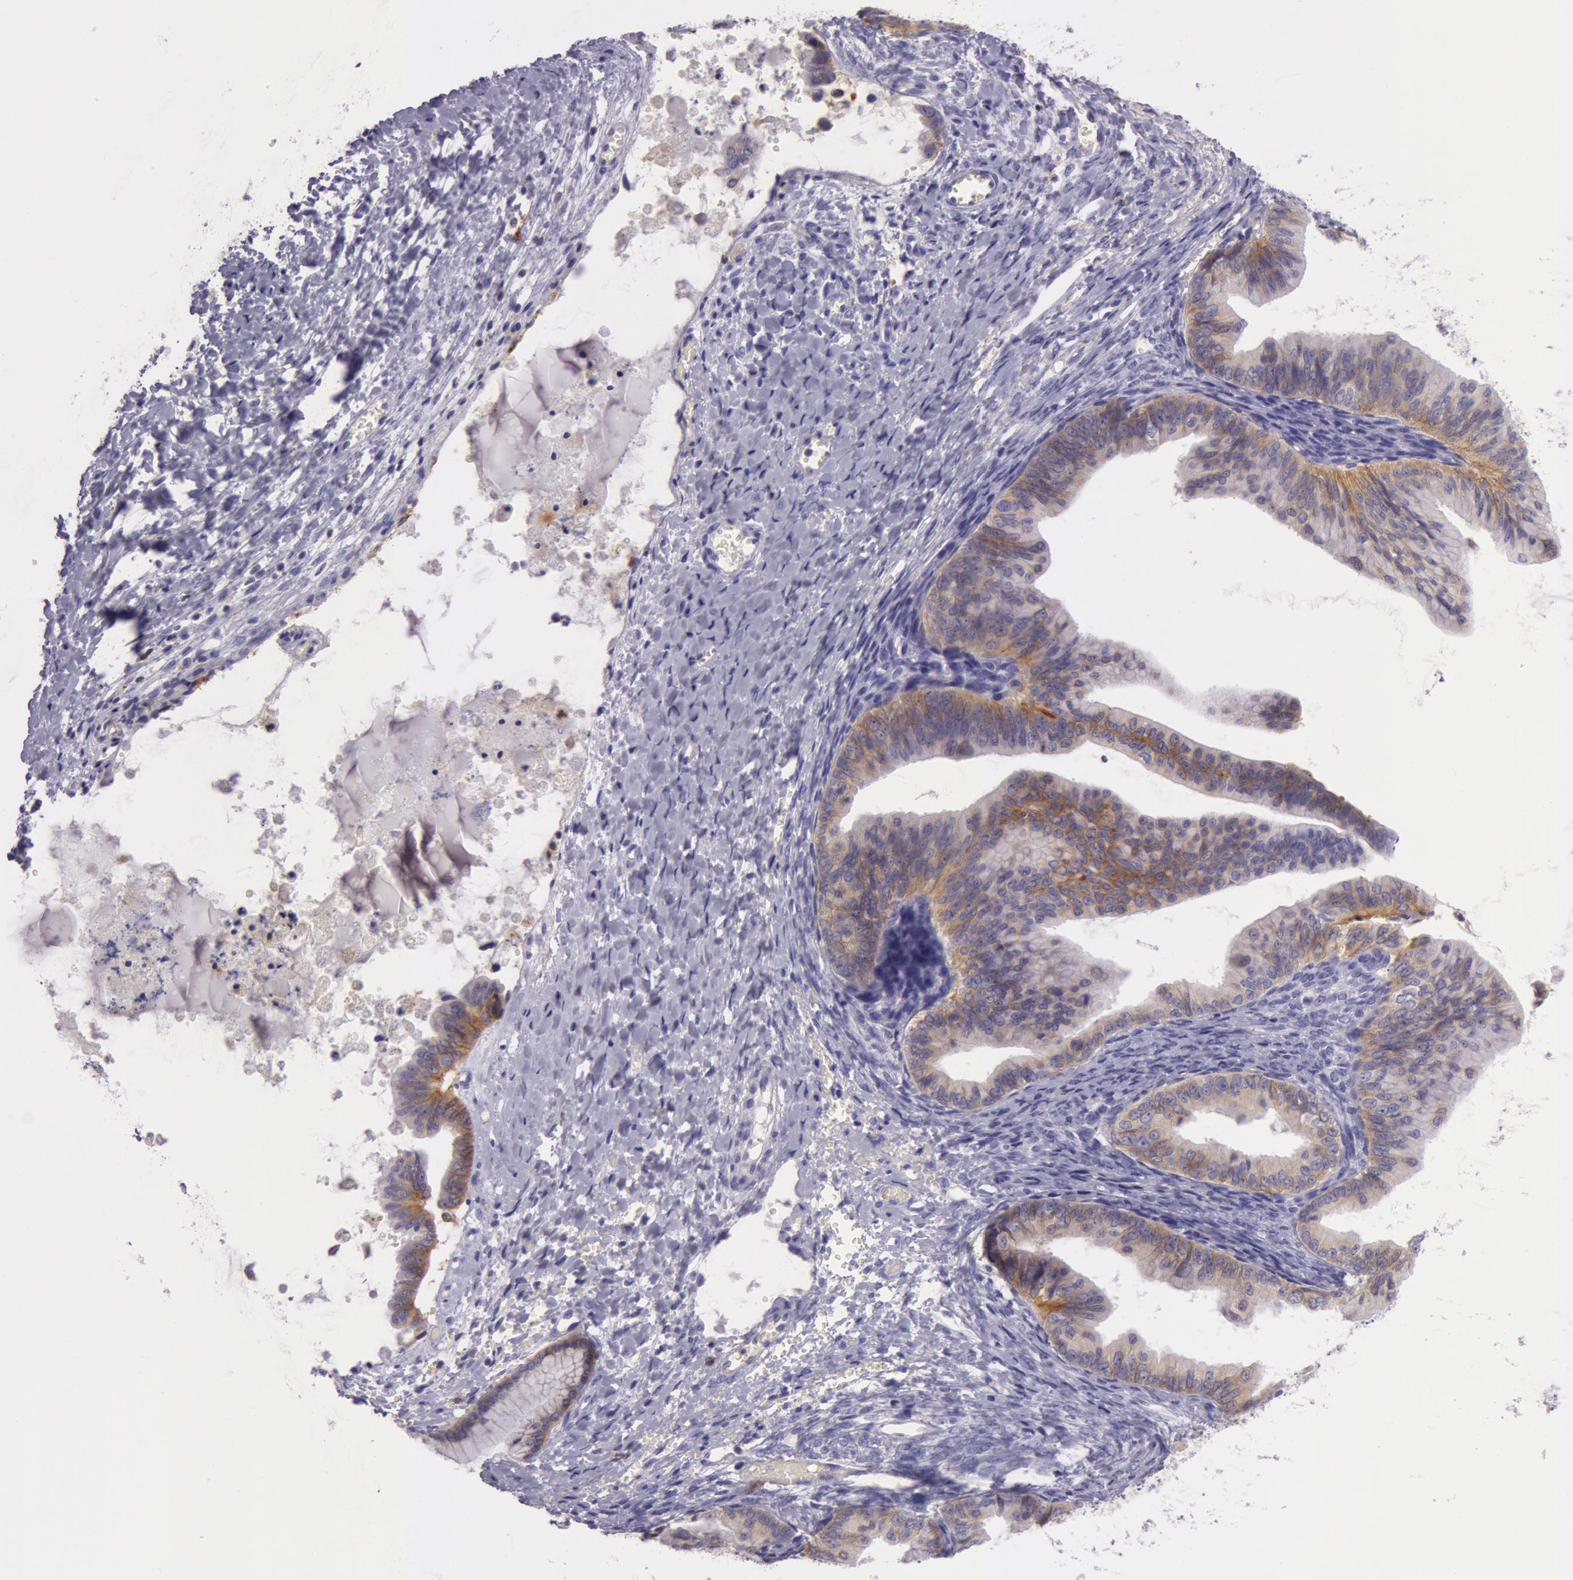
{"staining": {"intensity": "moderate", "quantity": "25%-75%", "location": "cytoplasmic/membranous"}, "tissue": "ovarian cancer", "cell_type": "Tumor cells", "image_type": "cancer", "snomed": [{"axis": "morphology", "description": "Cystadenocarcinoma, mucinous, NOS"}, {"axis": "topography", "description": "Ovary"}], "caption": "Mucinous cystadenocarcinoma (ovarian) stained for a protein reveals moderate cytoplasmic/membranous positivity in tumor cells. (brown staining indicates protein expression, while blue staining denotes nuclei).", "gene": "LY75", "patient": {"sex": "female", "age": 36}}